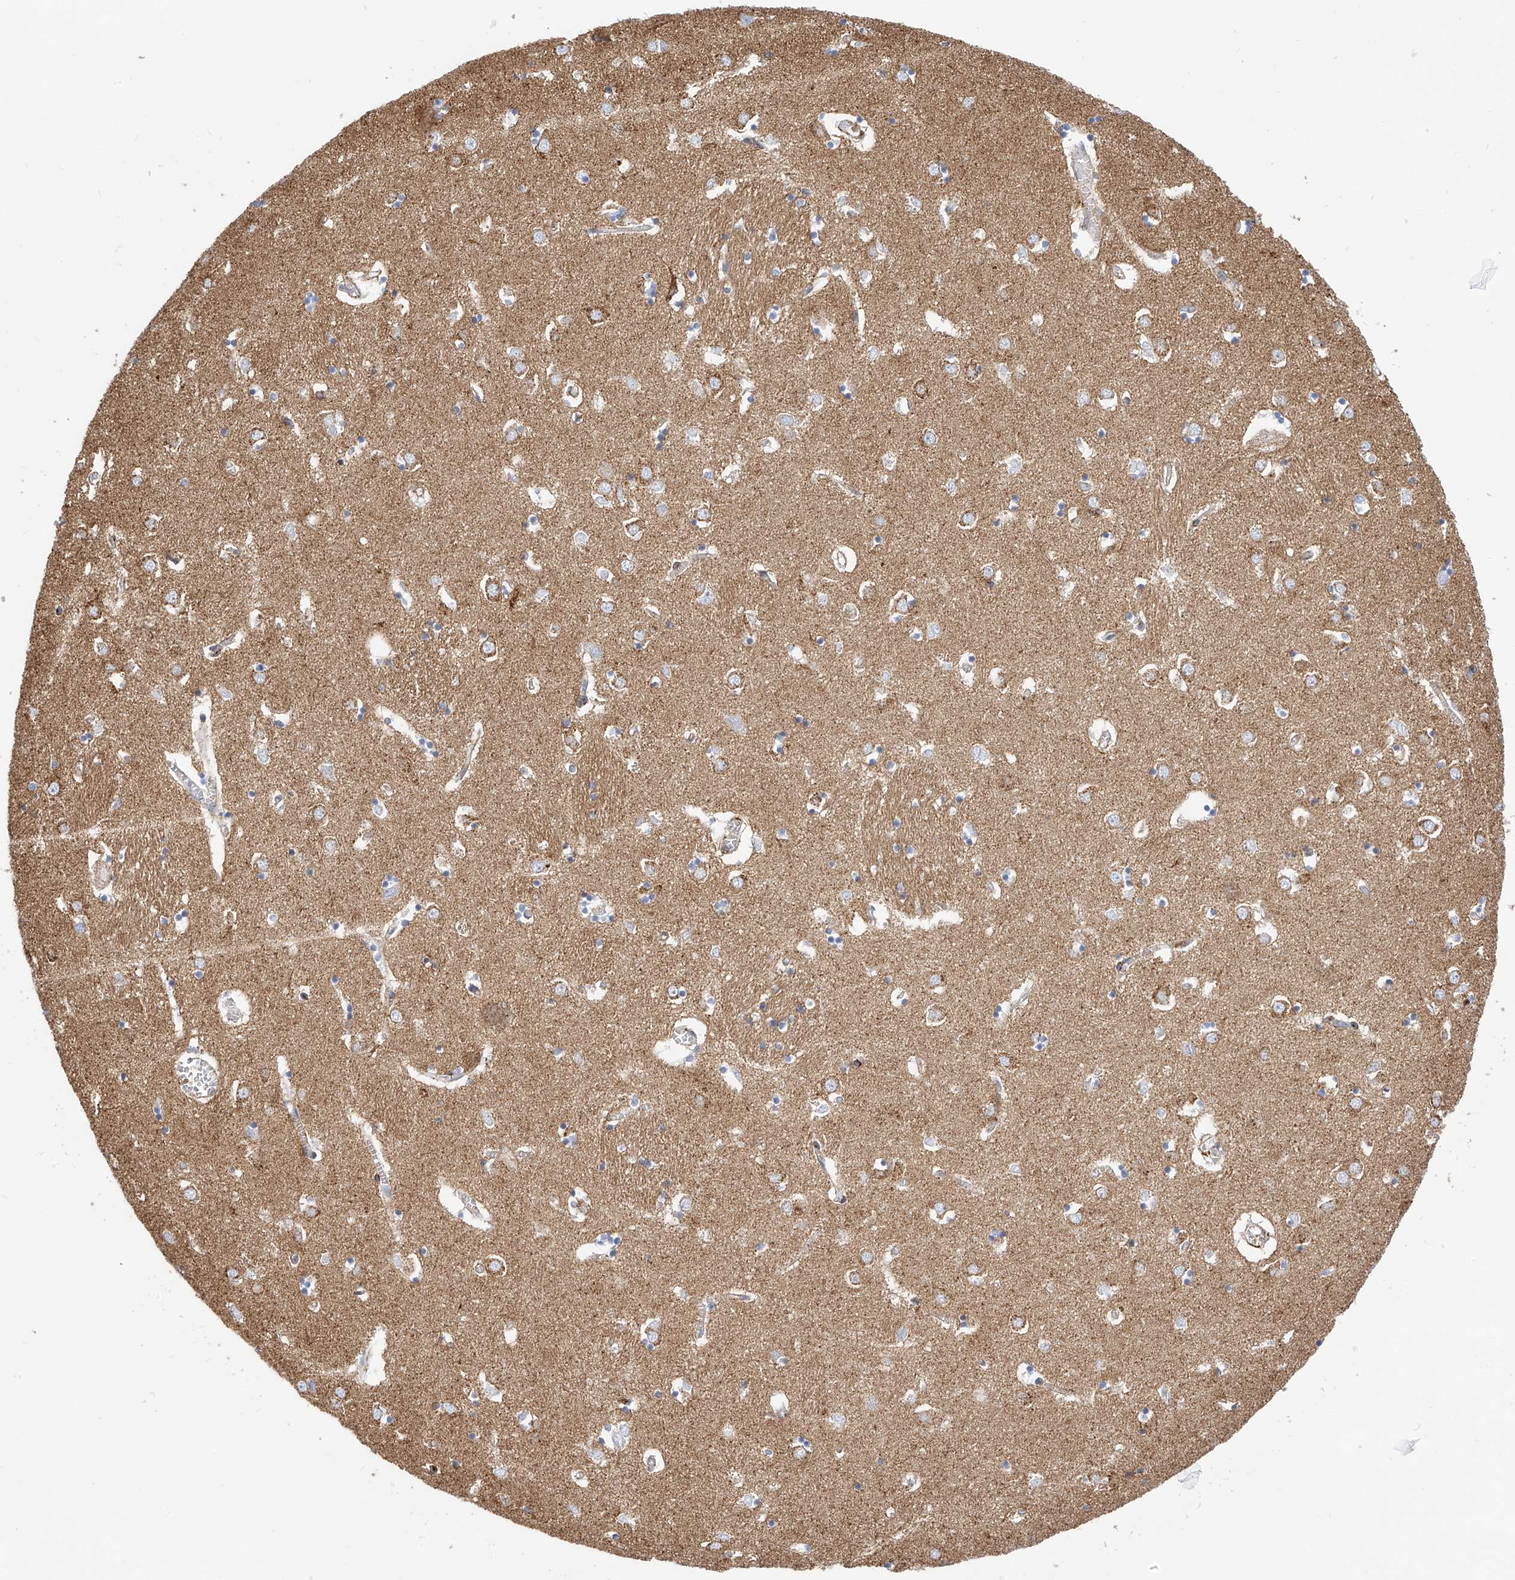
{"staining": {"intensity": "moderate", "quantity": "<25%", "location": "cytoplasmic/membranous"}, "tissue": "caudate", "cell_type": "Glial cells", "image_type": "normal", "snomed": [{"axis": "morphology", "description": "Normal tissue, NOS"}, {"axis": "topography", "description": "Lateral ventricle wall"}], "caption": "The histopathology image demonstrates staining of benign caudate, revealing moderate cytoplasmic/membranous protein staining (brown color) within glial cells.", "gene": "TXNDC9", "patient": {"sex": "male", "age": 70}}